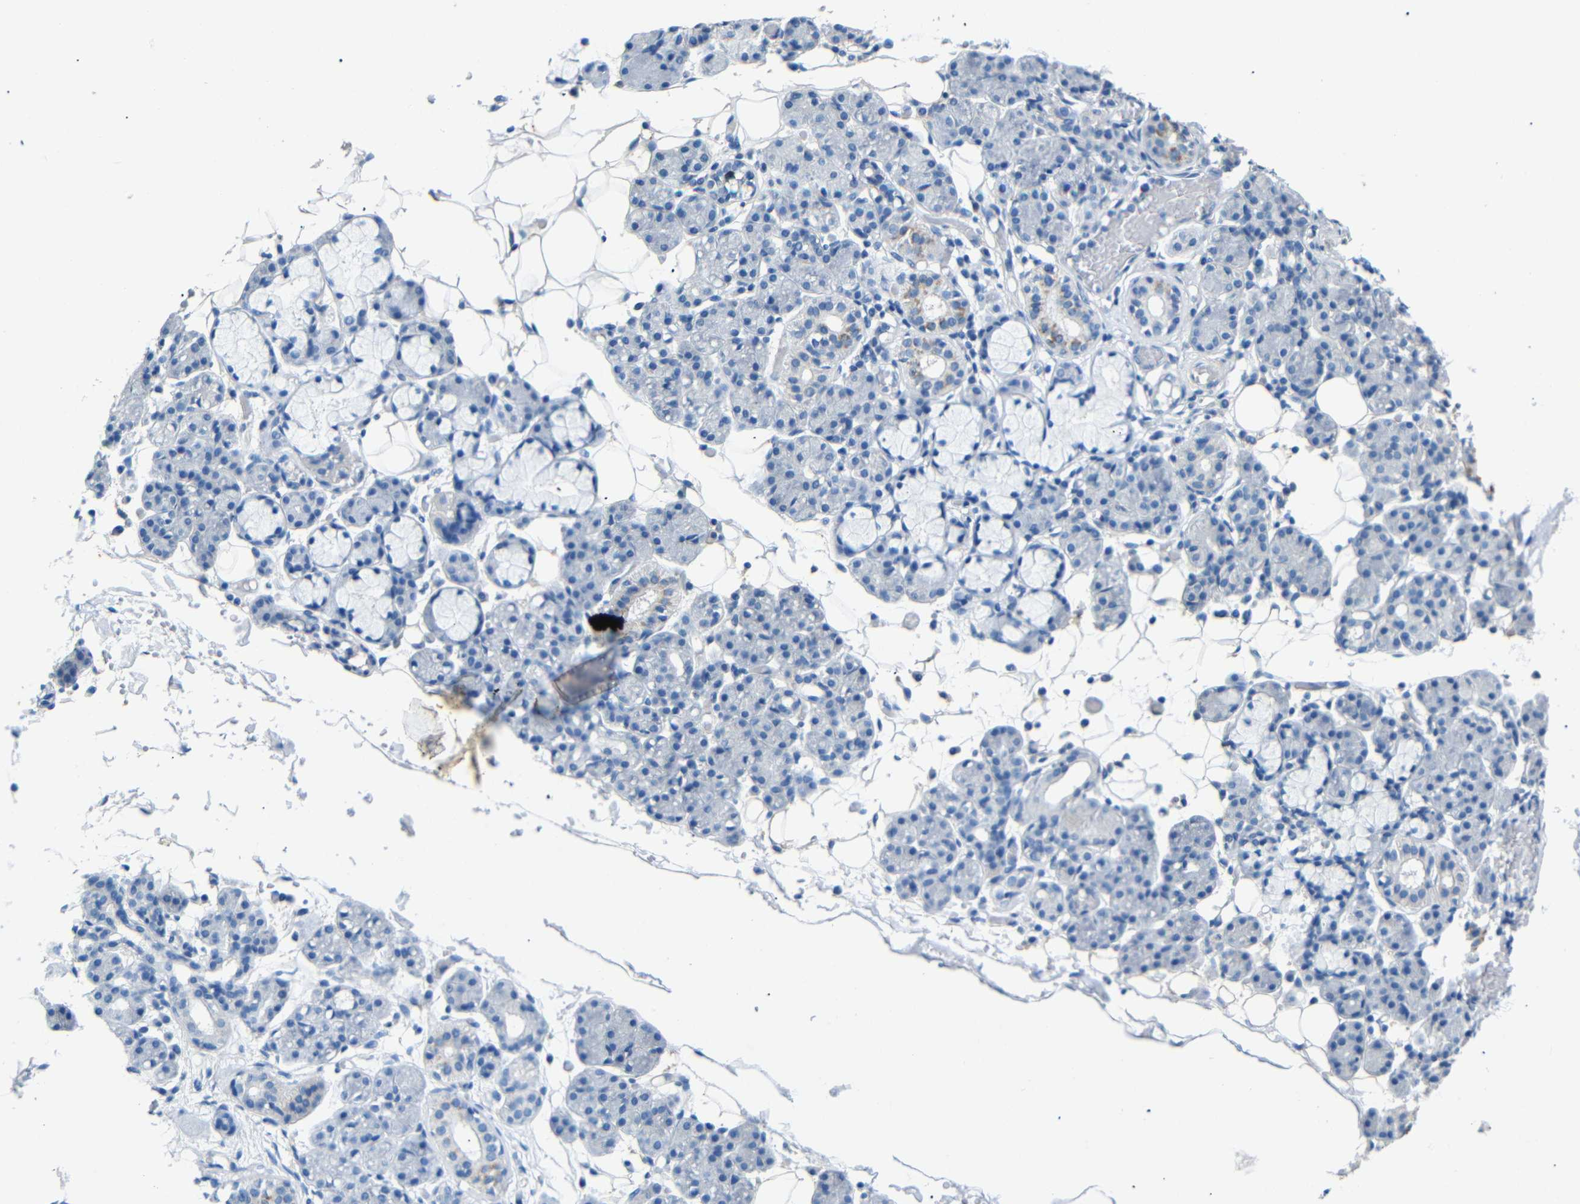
{"staining": {"intensity": "negative", "quantity": "none", "location": "none"}, "tissue": "salivary gland", "cell_type": "Glandular cells", "image_type": "normal", "snomed": [{"axis": "morphology", "description": "Normal tissue, NOS"}, {"axis": "topography", "description": "Salivary gland"}], "caption": "The IHC image has no significant expression in glandular cells of salivary gland. (DAB (3,3'-diaminobenzidine) immunohistochemistry visualized using brightfield microscopy, high magnification).", "gene": "INCENP", "patient": {"sex": "male", "age": 63}}